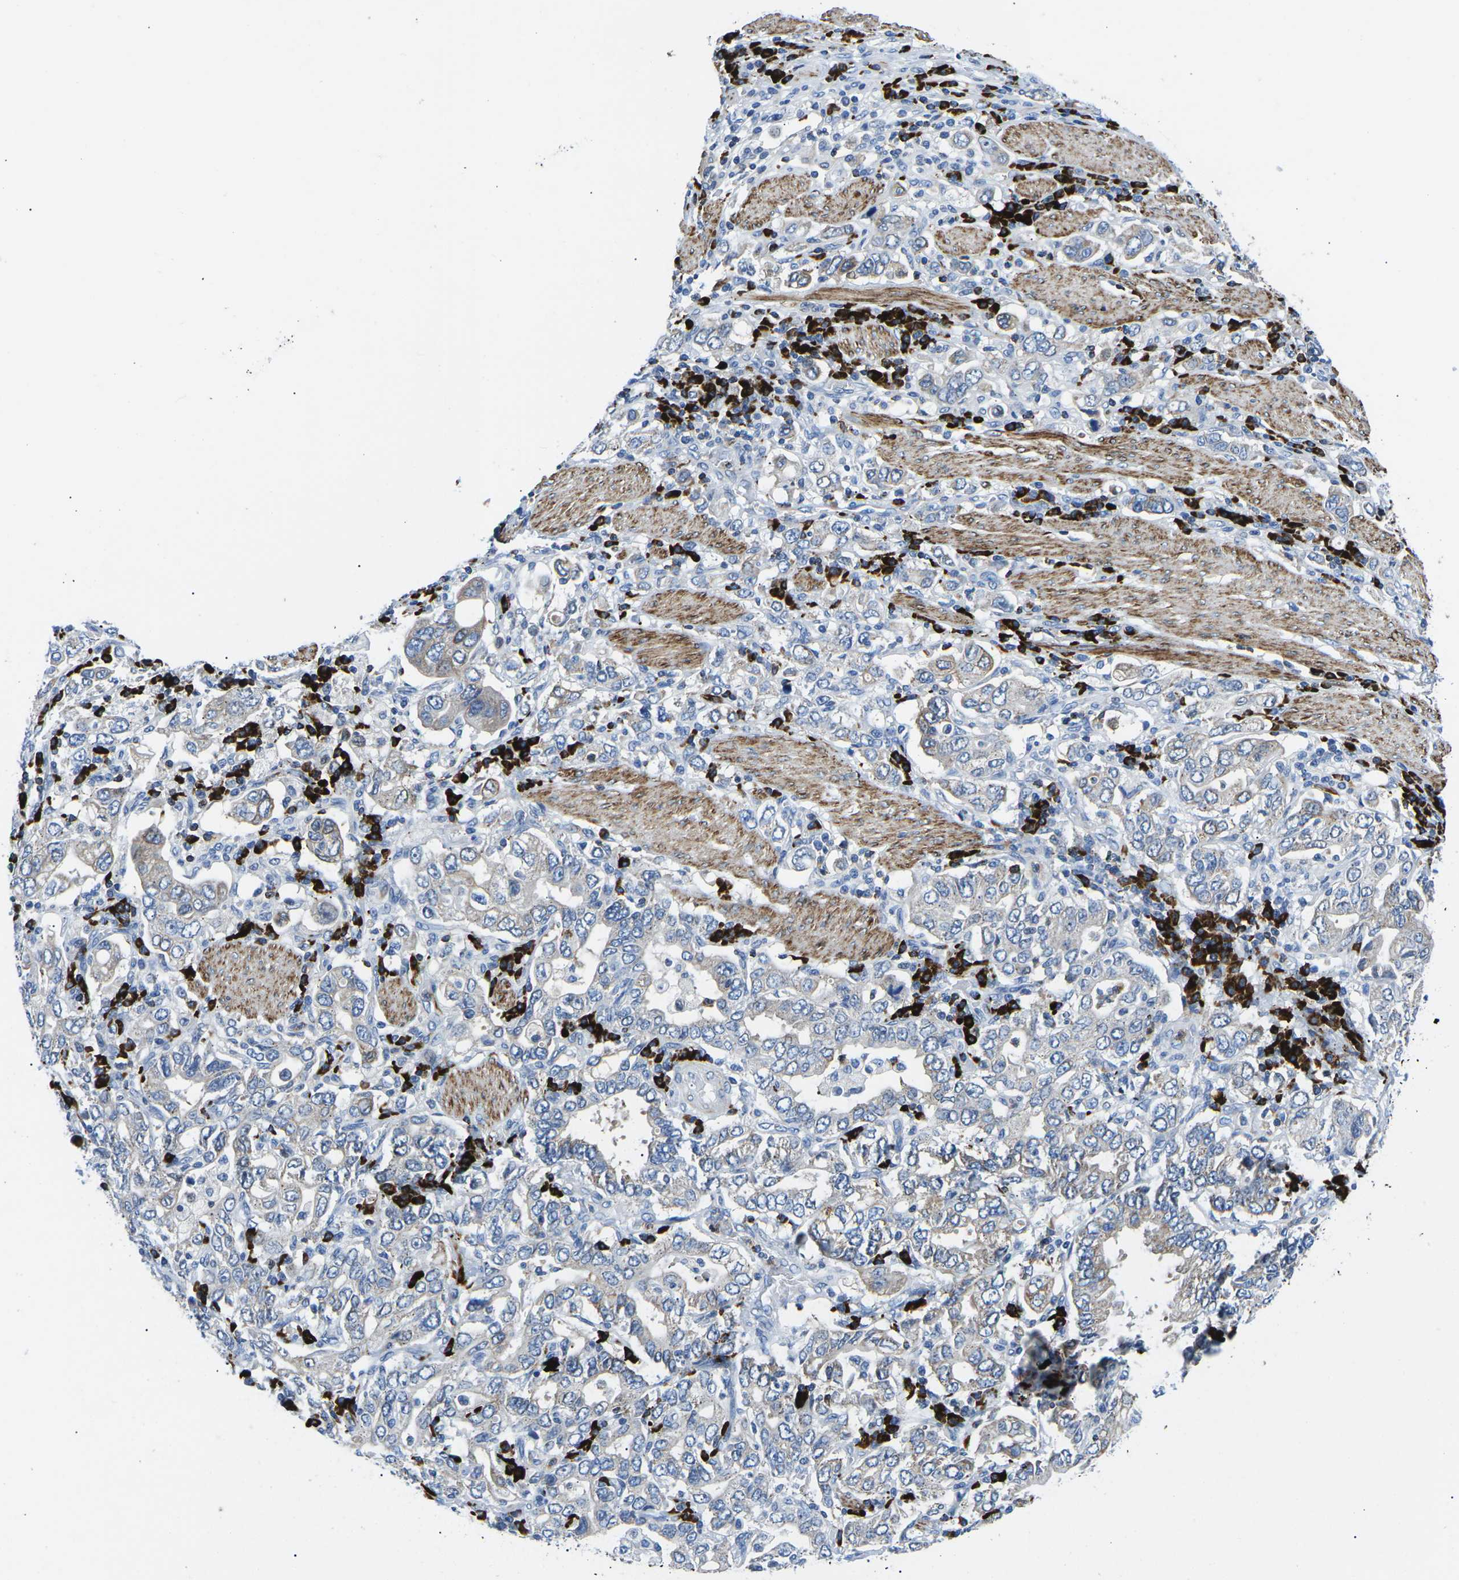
{"staining": {"intensity": "weak", "quantity": "<25%", "location": "cytoplasmic/membranous"}, "tissue": "stomach cancer", "cell_type": "Tumor cells", "image_type": "cancer", "snomed": [{"axis": "morphology", "description": "Adenocarcinoma, NOS"}, {"axis": "topography", "description": "Stomach, upper"}], "caption": "Histopathology image shows no protein positivity in tumor cells of adenocarcinoma (stomach) tissue.", "gene": "MC4R", "patient": {"sex": "male", "age": 62}}